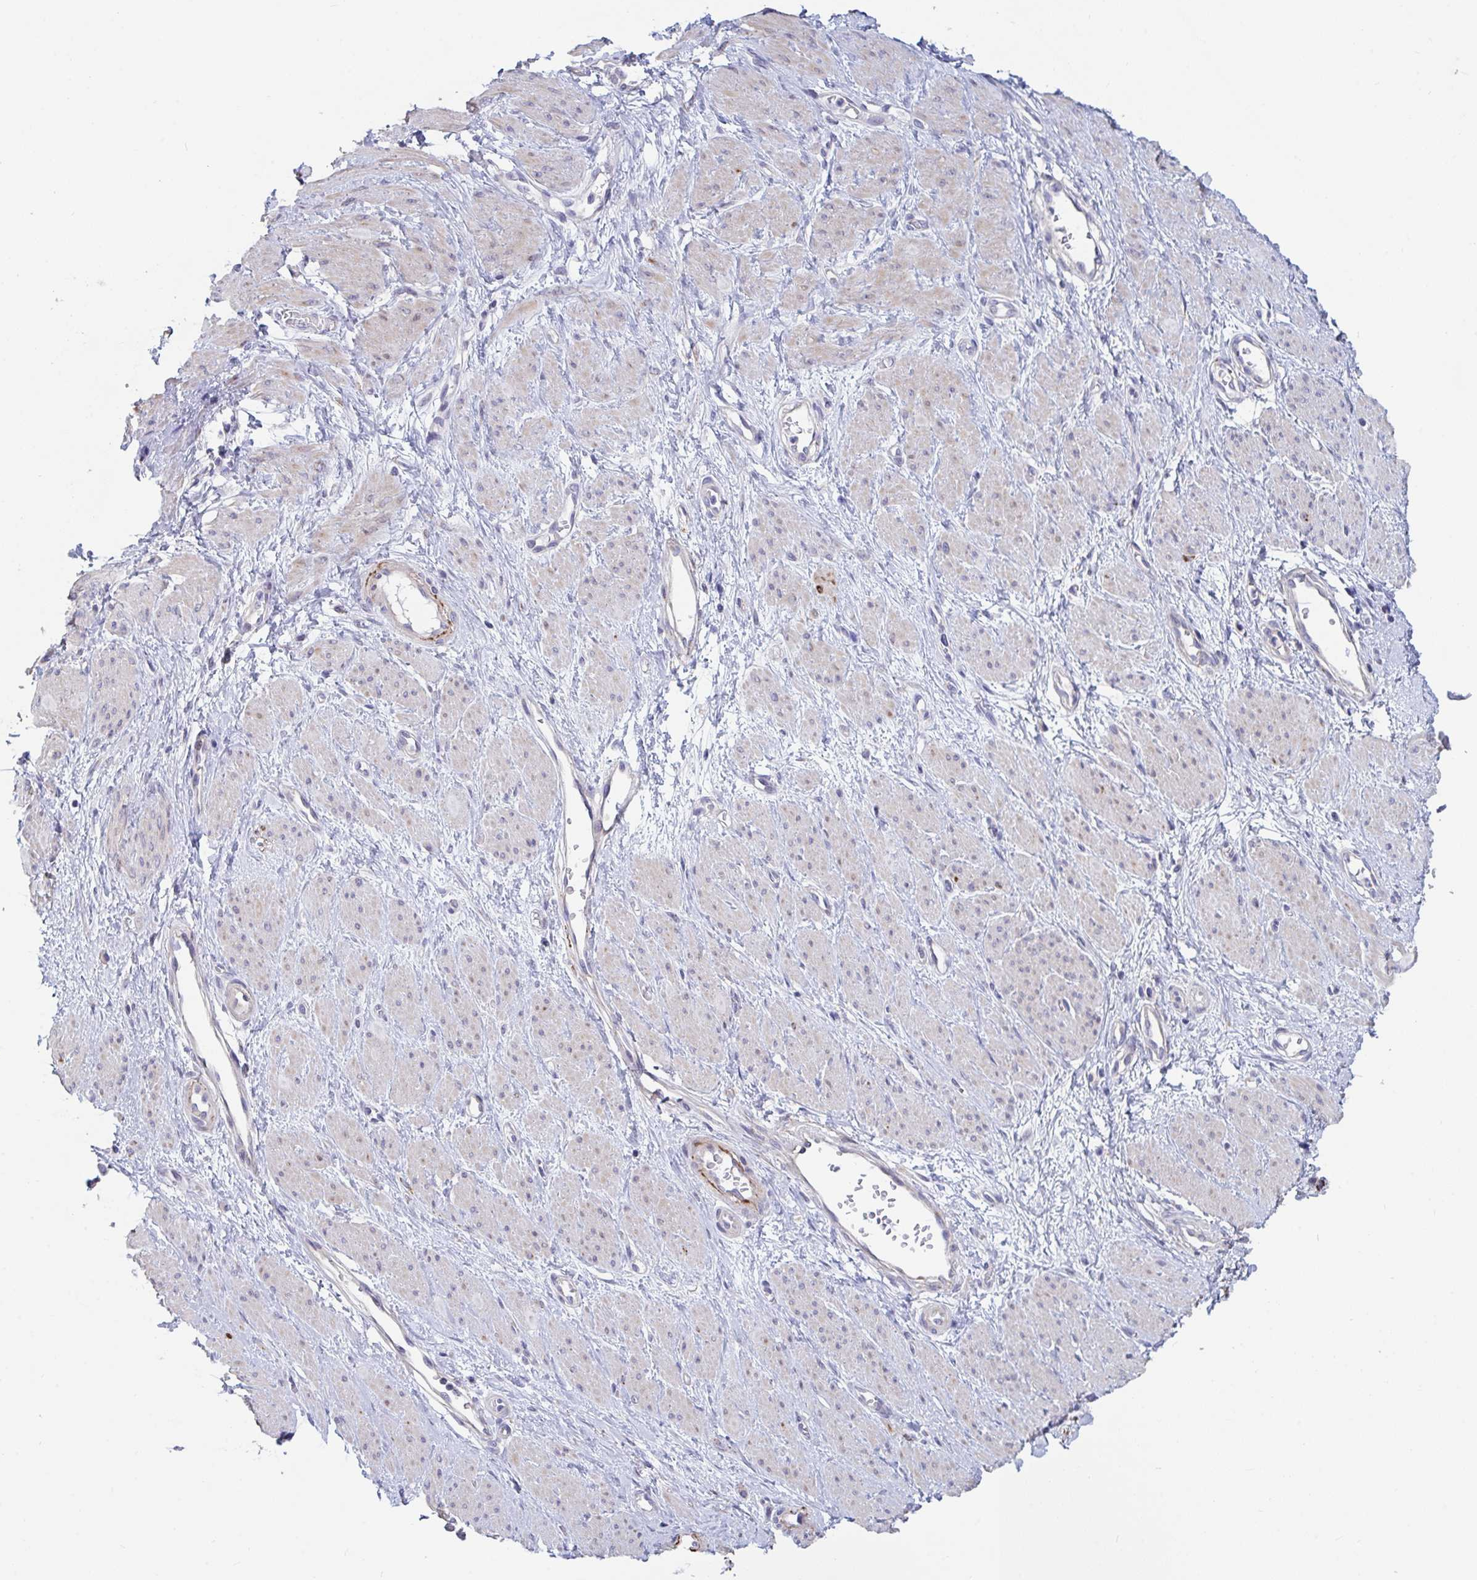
{"staining": {"intensity": "weak", "quantity": "<25%", "location": "cytoplasmic/membranous"}, "tissue": "smooth muscle", "cell_type": "Smooth muscle cells", "image_type": "normal", "snomed": [{"axis": "morphology", "description": "Normal tissue, NOS"}, {"axis": "topography", "description": "Smooth muscle"}, {"axis": "topography", "description": "Uterus"}], "caption": "This is an IHC micrograph of benign smooth muscle. There is no staining in smooth muscle cells.", "gene": "FAM156A", "patient": {"sex": "female", "age": 39}}